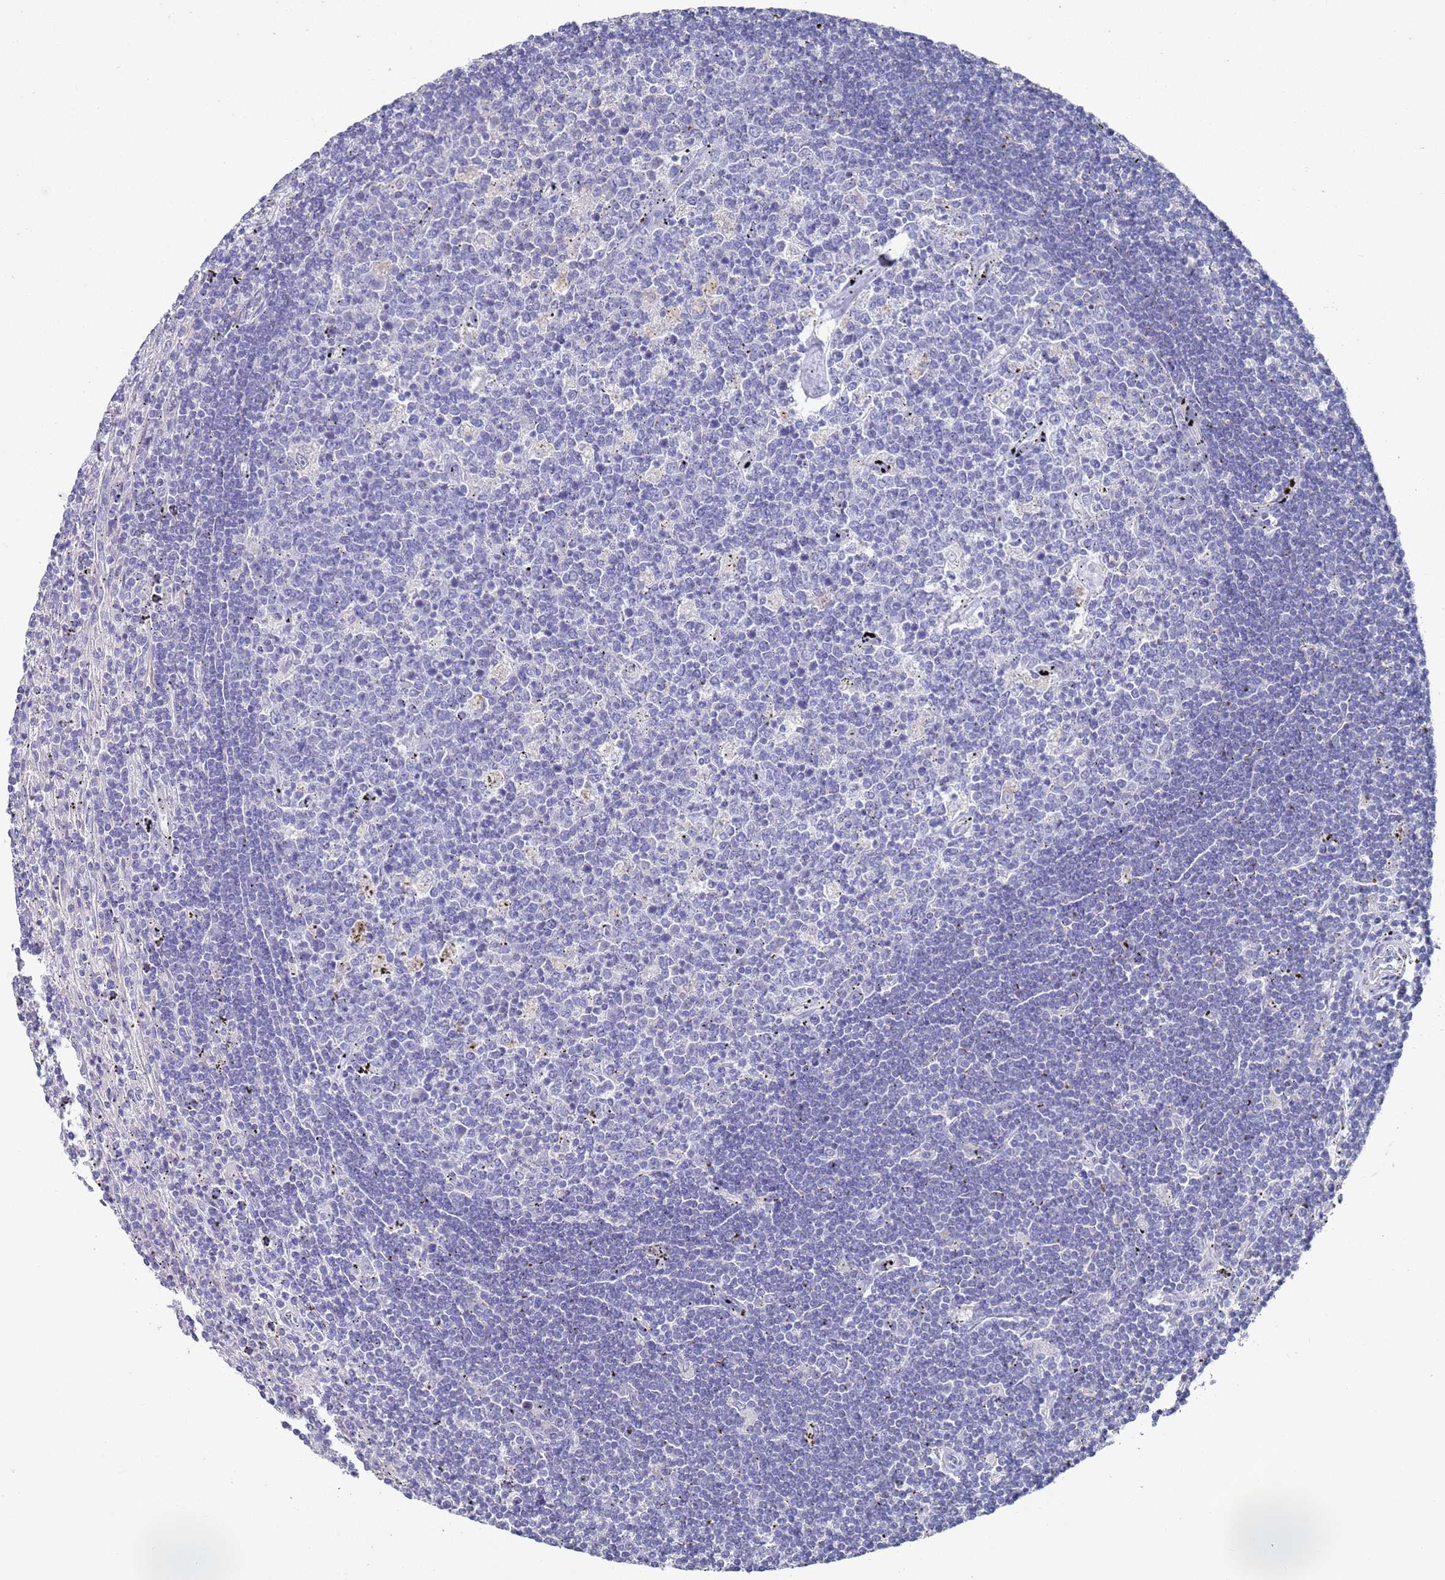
{"staining": {"intensity": "negative", "quantity": "none", "location": "none"}, "tissue": "lymphoma", "cell_type": "Tumor cells", "image_type": "cancer", "snomed": [{"axis": "morphology", "description": "Malignant lymphoma, non-Hodgkin's type, Low grade"}, {"axis": "topography", "description": "Spleen"}], "caption": "Immunohistochemical staining of human low-grade malignant lymphoma, non-Hodgkin's type reveals no significant expression in tumor cells.", "gene": "SCAPER", "patient": {"sex": "male", "age": 76}}